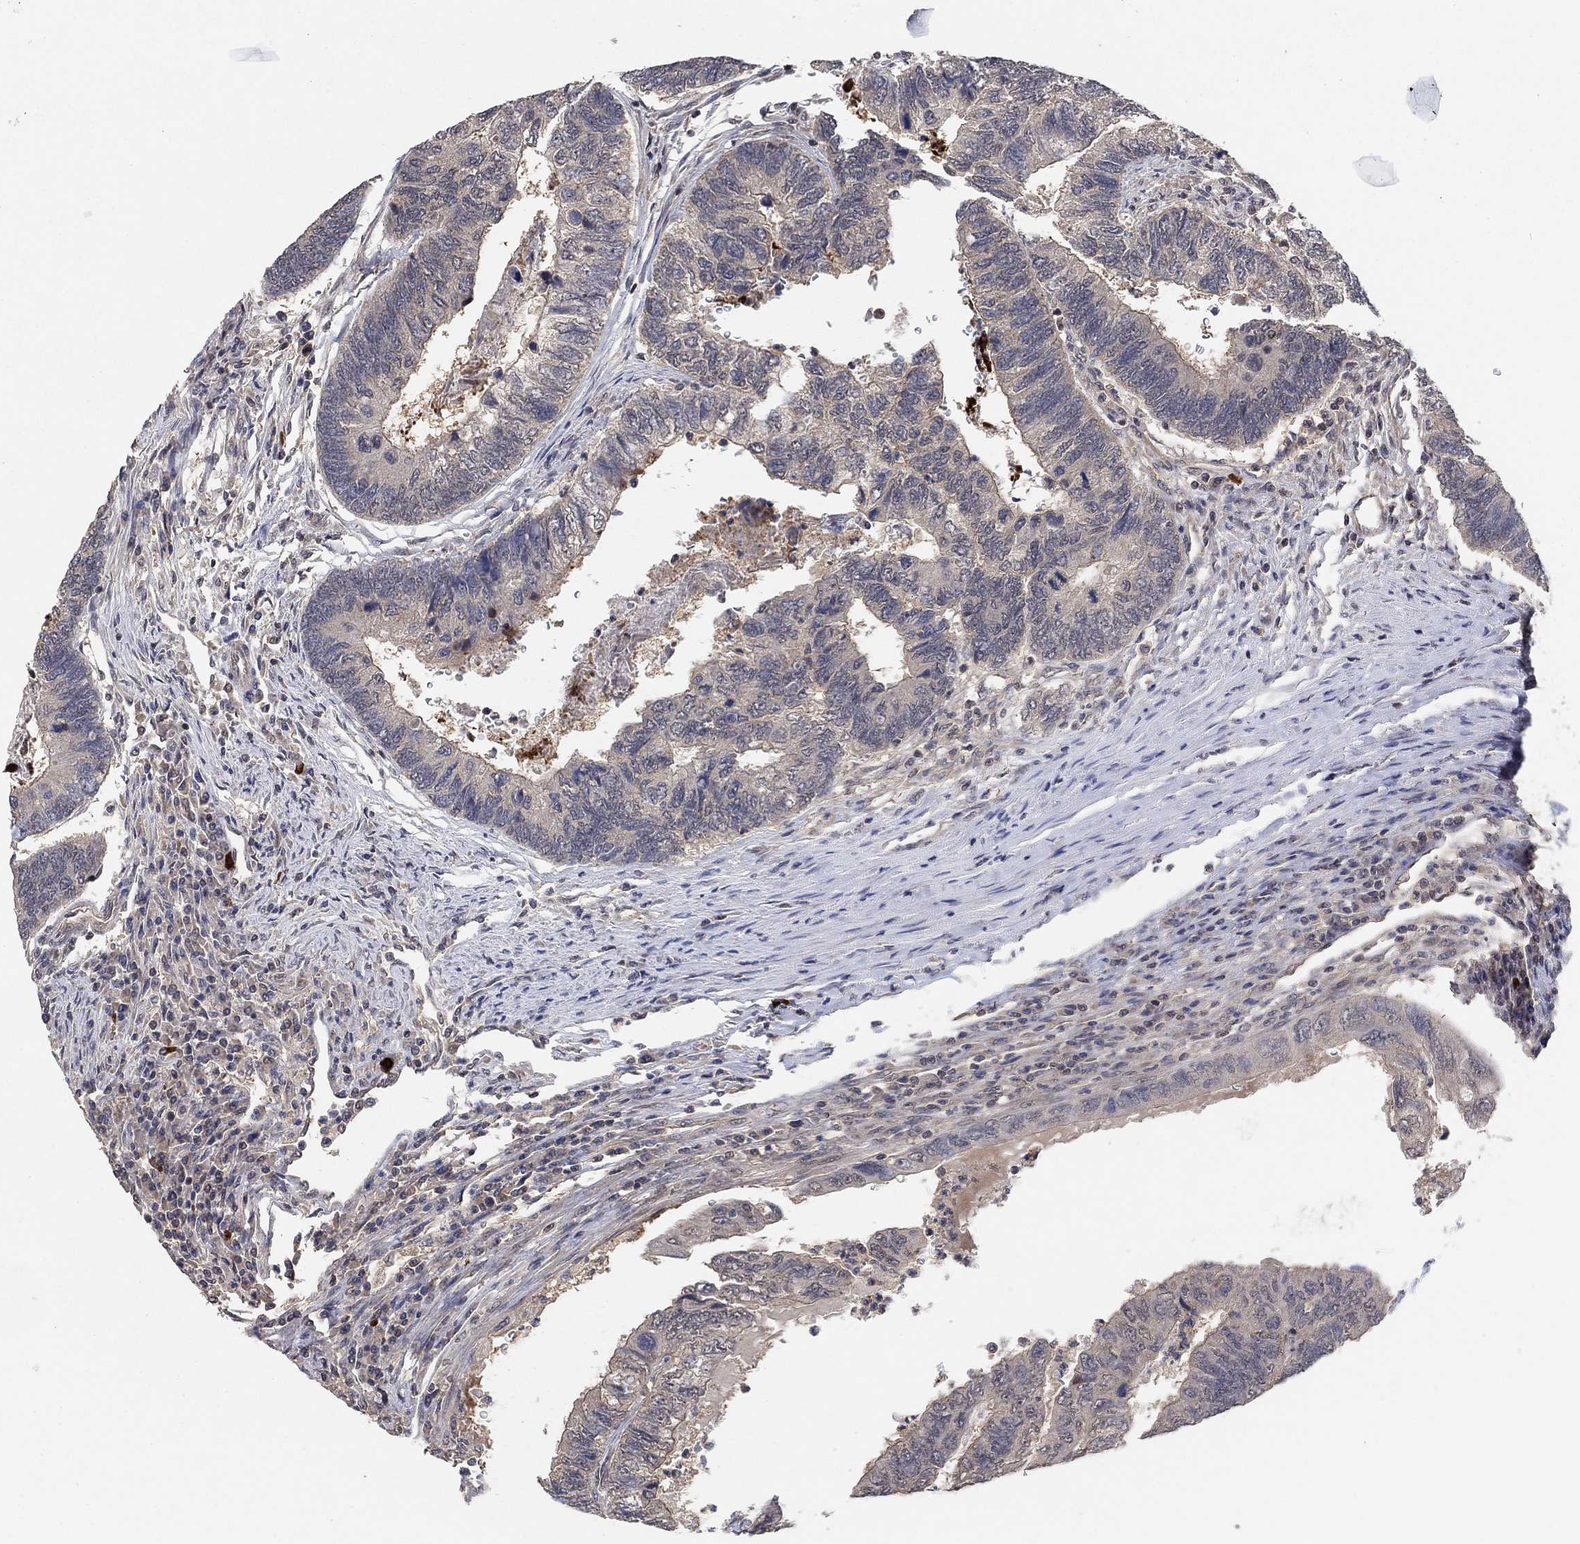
{"staining": {"intensity": "negative", "quantity": "none", "location": "none"}, "tissue": "colorectal cancer", "cell_type": "Tumor cells", "image_type": "cancer", "snomed": [{"axis": "morphology", "description": "Adenocarcinoma, NOS"}, {"axis": "topography", "description": "Colon"}], "caption": "A high-resolution photomicrograph shows immunohistochemistry (IHC) staining of colorectal adenocarcinoma, which shows no significant staining in tumor cells.", "gene": "CCDC43", "patient": {"sex": "female", "age": 67}}